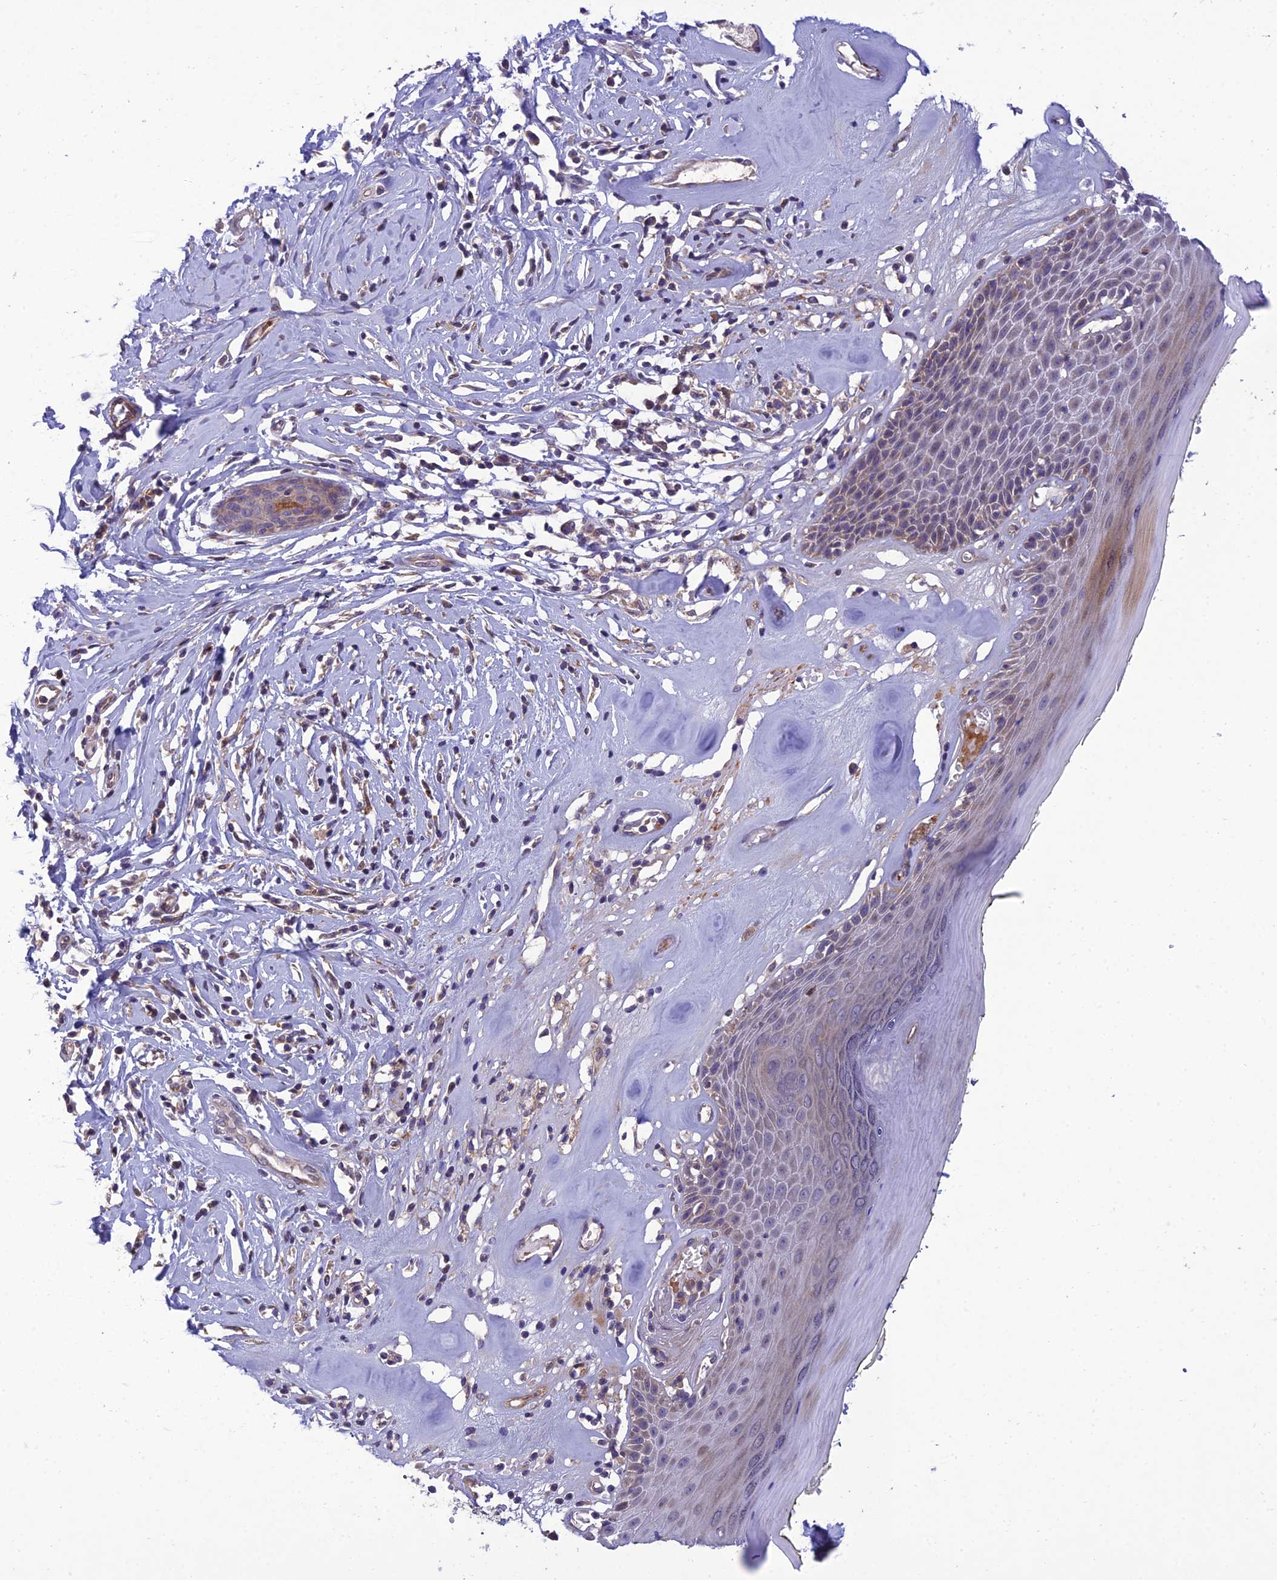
{"staining": {"intensity": "weak", "quantity": "25%-75%", "location": "cytoplasmic/membranous"}, "tissue": "skin", "cell_type": "Epidermal cells", "image_type": "normal", "snomed": [{"axis": "morphology", "description": "Normal tissue, NOS"}, {"axis": "morphology", "description": "Inflammation, NOS"}, {"axis": "topography", "description": "Vulva"}], "caption": "Protein staining of benign skin displays weak cytoplasmic/membranous expression in approximately 25%-75% of epidermal cells.", "gene": "IRAK3", "patient": {"sex": "female", "age": 84}}